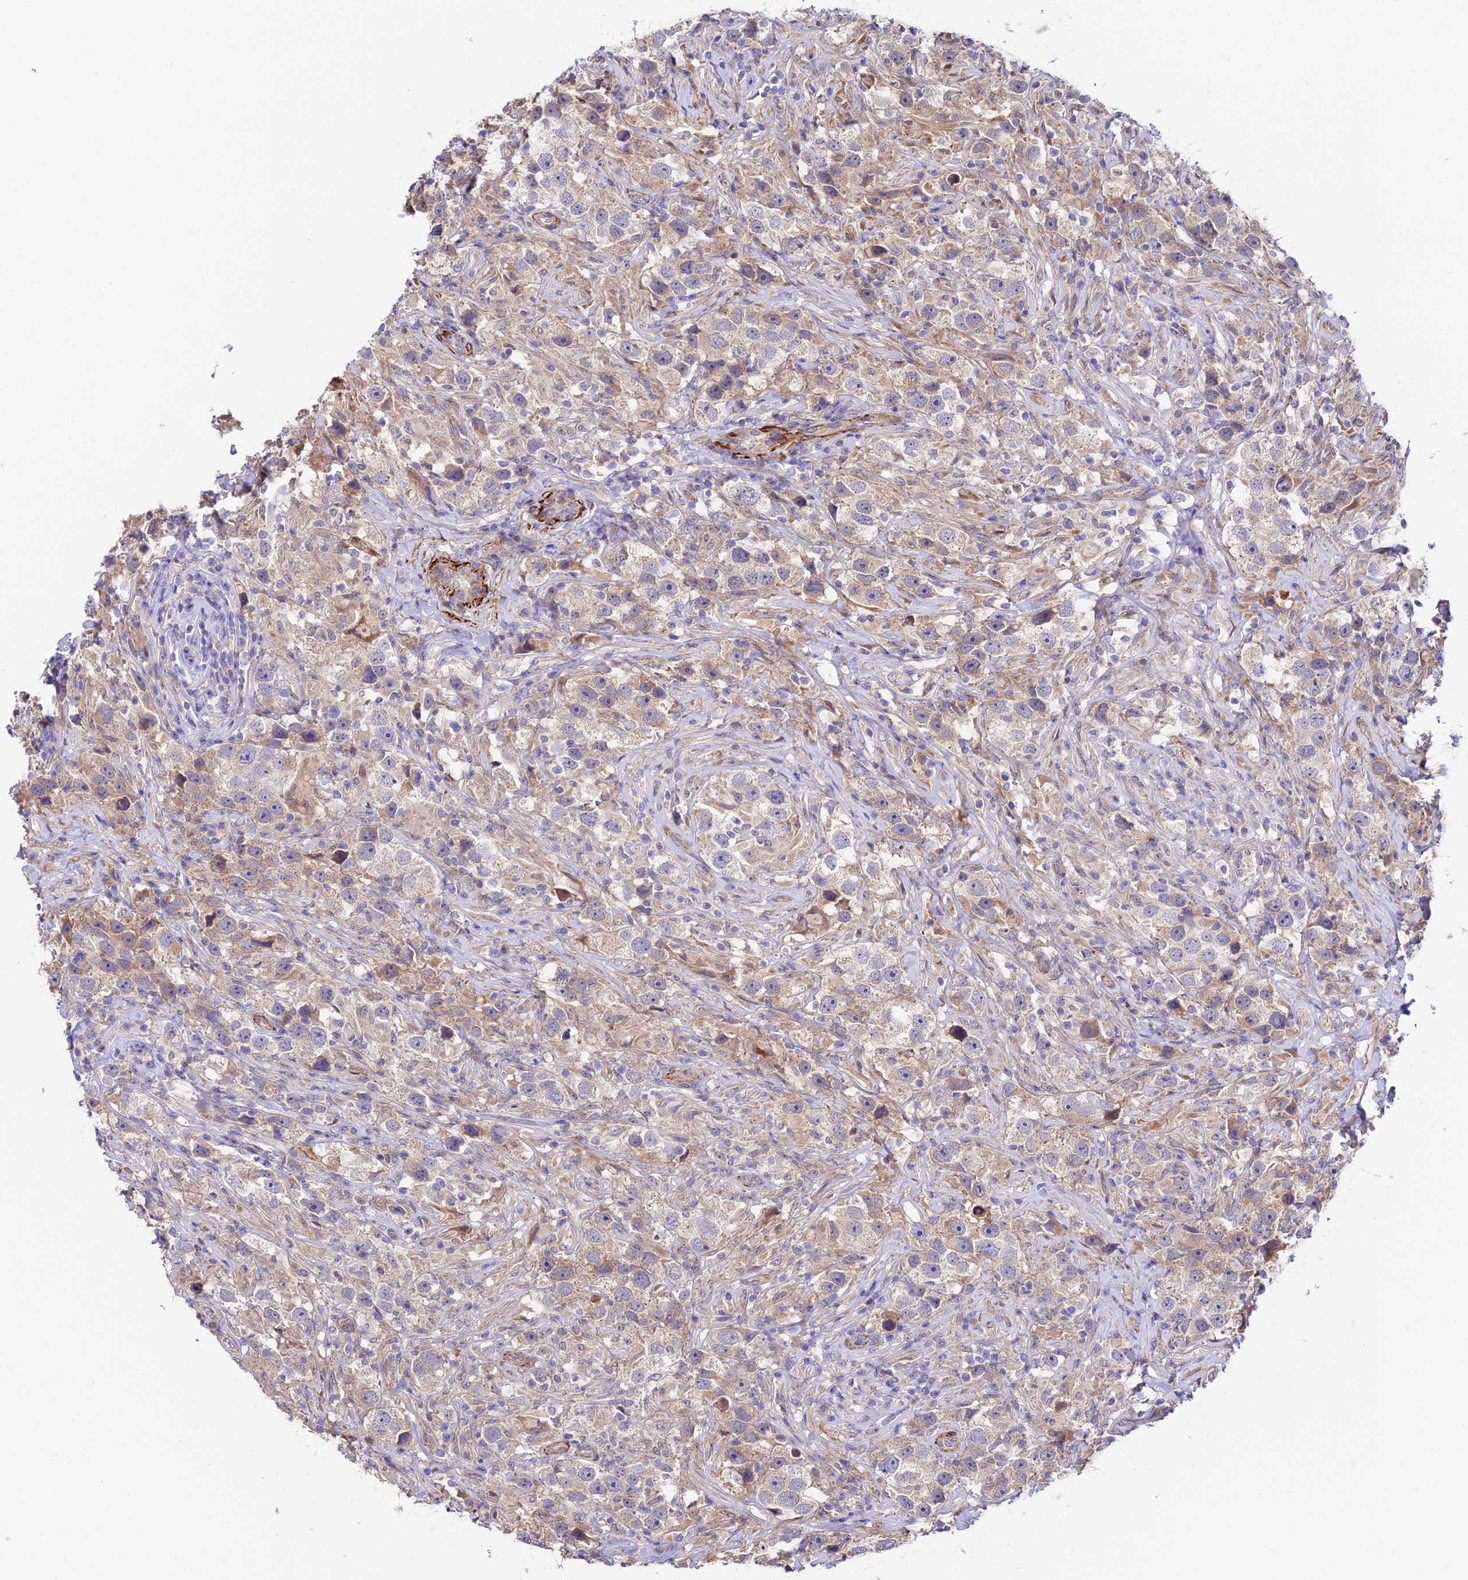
{"staining": {"intensity": "weak", "quantity": ">75%", "location": "cytoplasmic/membranous"}, "tissue": "testis cancer", "cell_type": "Tumor cells", "image_type": "cancer", "snomed": [{"axis": "morphology", "description": "Seminoma, NOS"}, {"axis": "topography", "description": "Testis"}], "caption": "A brown stain shows weak cytoplasmic/membranous staining of a protein in testis cancer (seminoma) tumor cells.", "gene": "ANKRD50", "patient": {"sex": "male", "age": 49}}